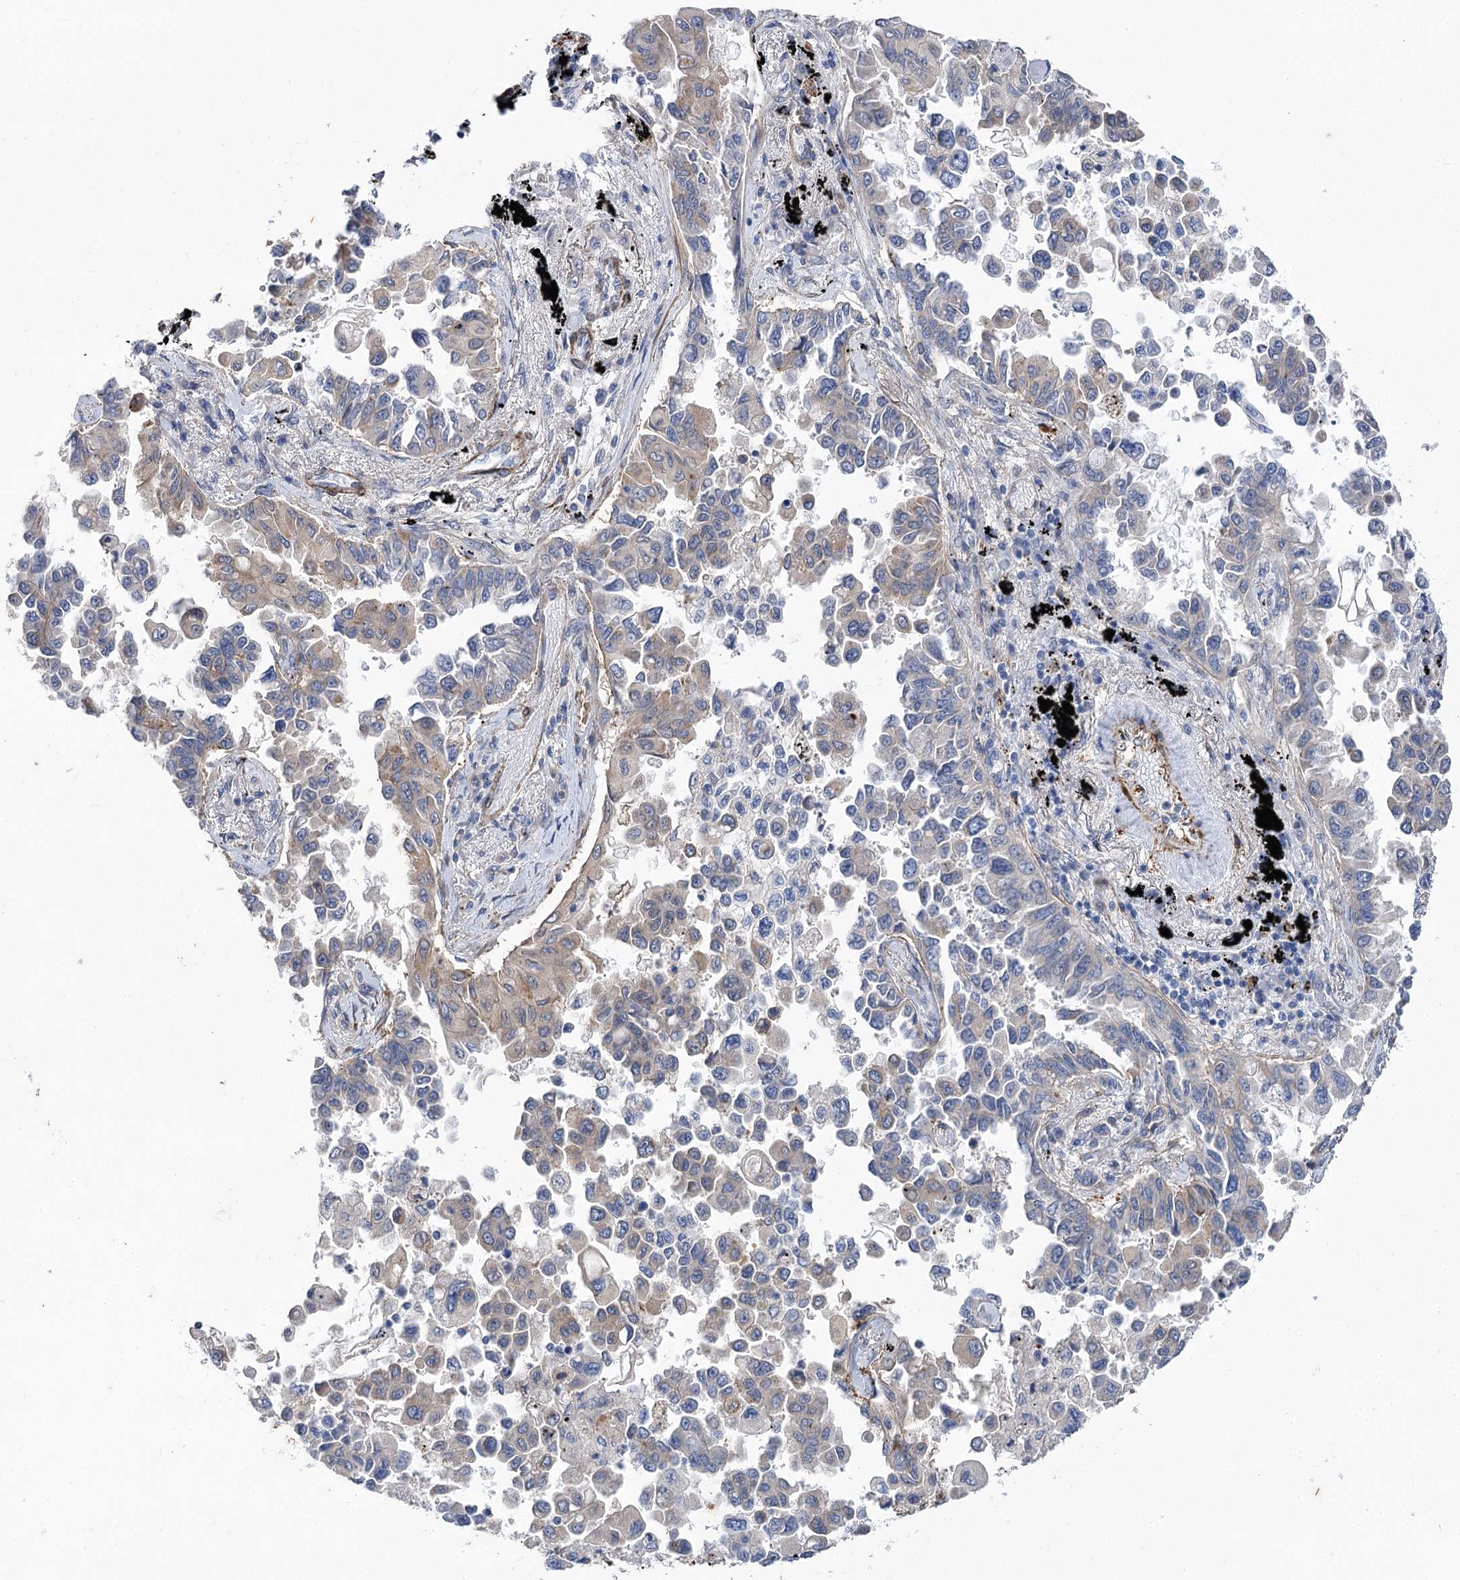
{"staining": {"intensity": "weak", "quantity": "25%-75%", "location": "cytoplasmic/membranous"}, "tissue": "lung cancer", "cell_type": "Tumor cells", "image_type": "cancer", "snomed": [{"axis": "morphology", "description": "Adenocarcinoma, NOS"}, {"axis": "topography", "description": "Lung"}], "caption": "Lung cancer (adenocarcinoma) stained for a protein reveals weak cytoplasmic/membranous positivity in tumor cells.", "gene": "RDH16", "patient": {"sex": "female", "age": 67}}